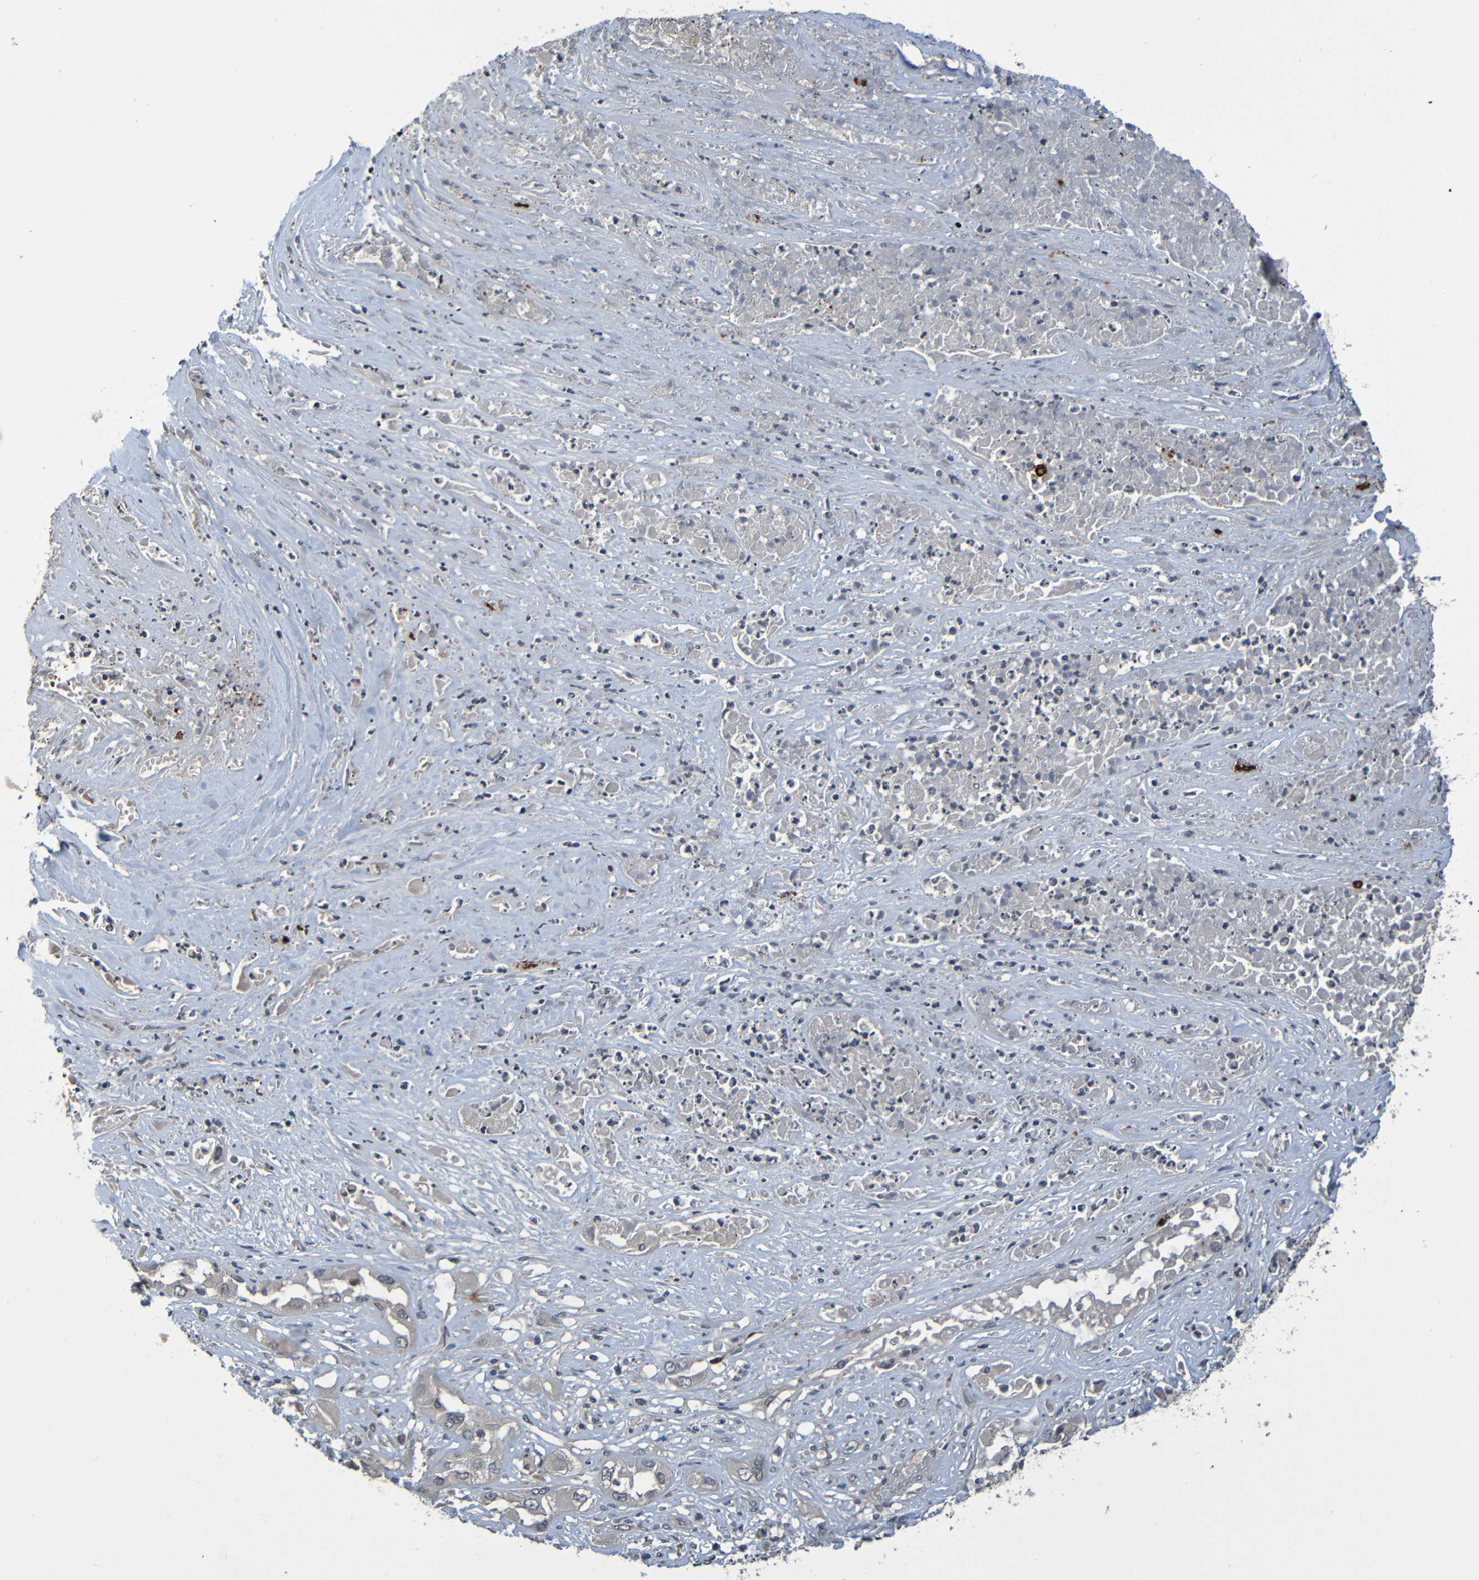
{"staining": {"intensity": "negative", "quantity": "none", "location": "none"}, "tissue": "lung cancer", "cell_type": "Tumor cells", "image_type": "cancer", "snomed": [{"axis": "morphology", "description": "Squamous cell carcinoma, NOS"}, {"axis": "topography", "description": "Lung"}], "caption": "The immunohistochemistry image has no significant positivity in tumor cells of lung cancer (squamous cell carcinoma) tissue.", "gene": "C3AR1", "patient": {"sex": "male", "age": 71}}